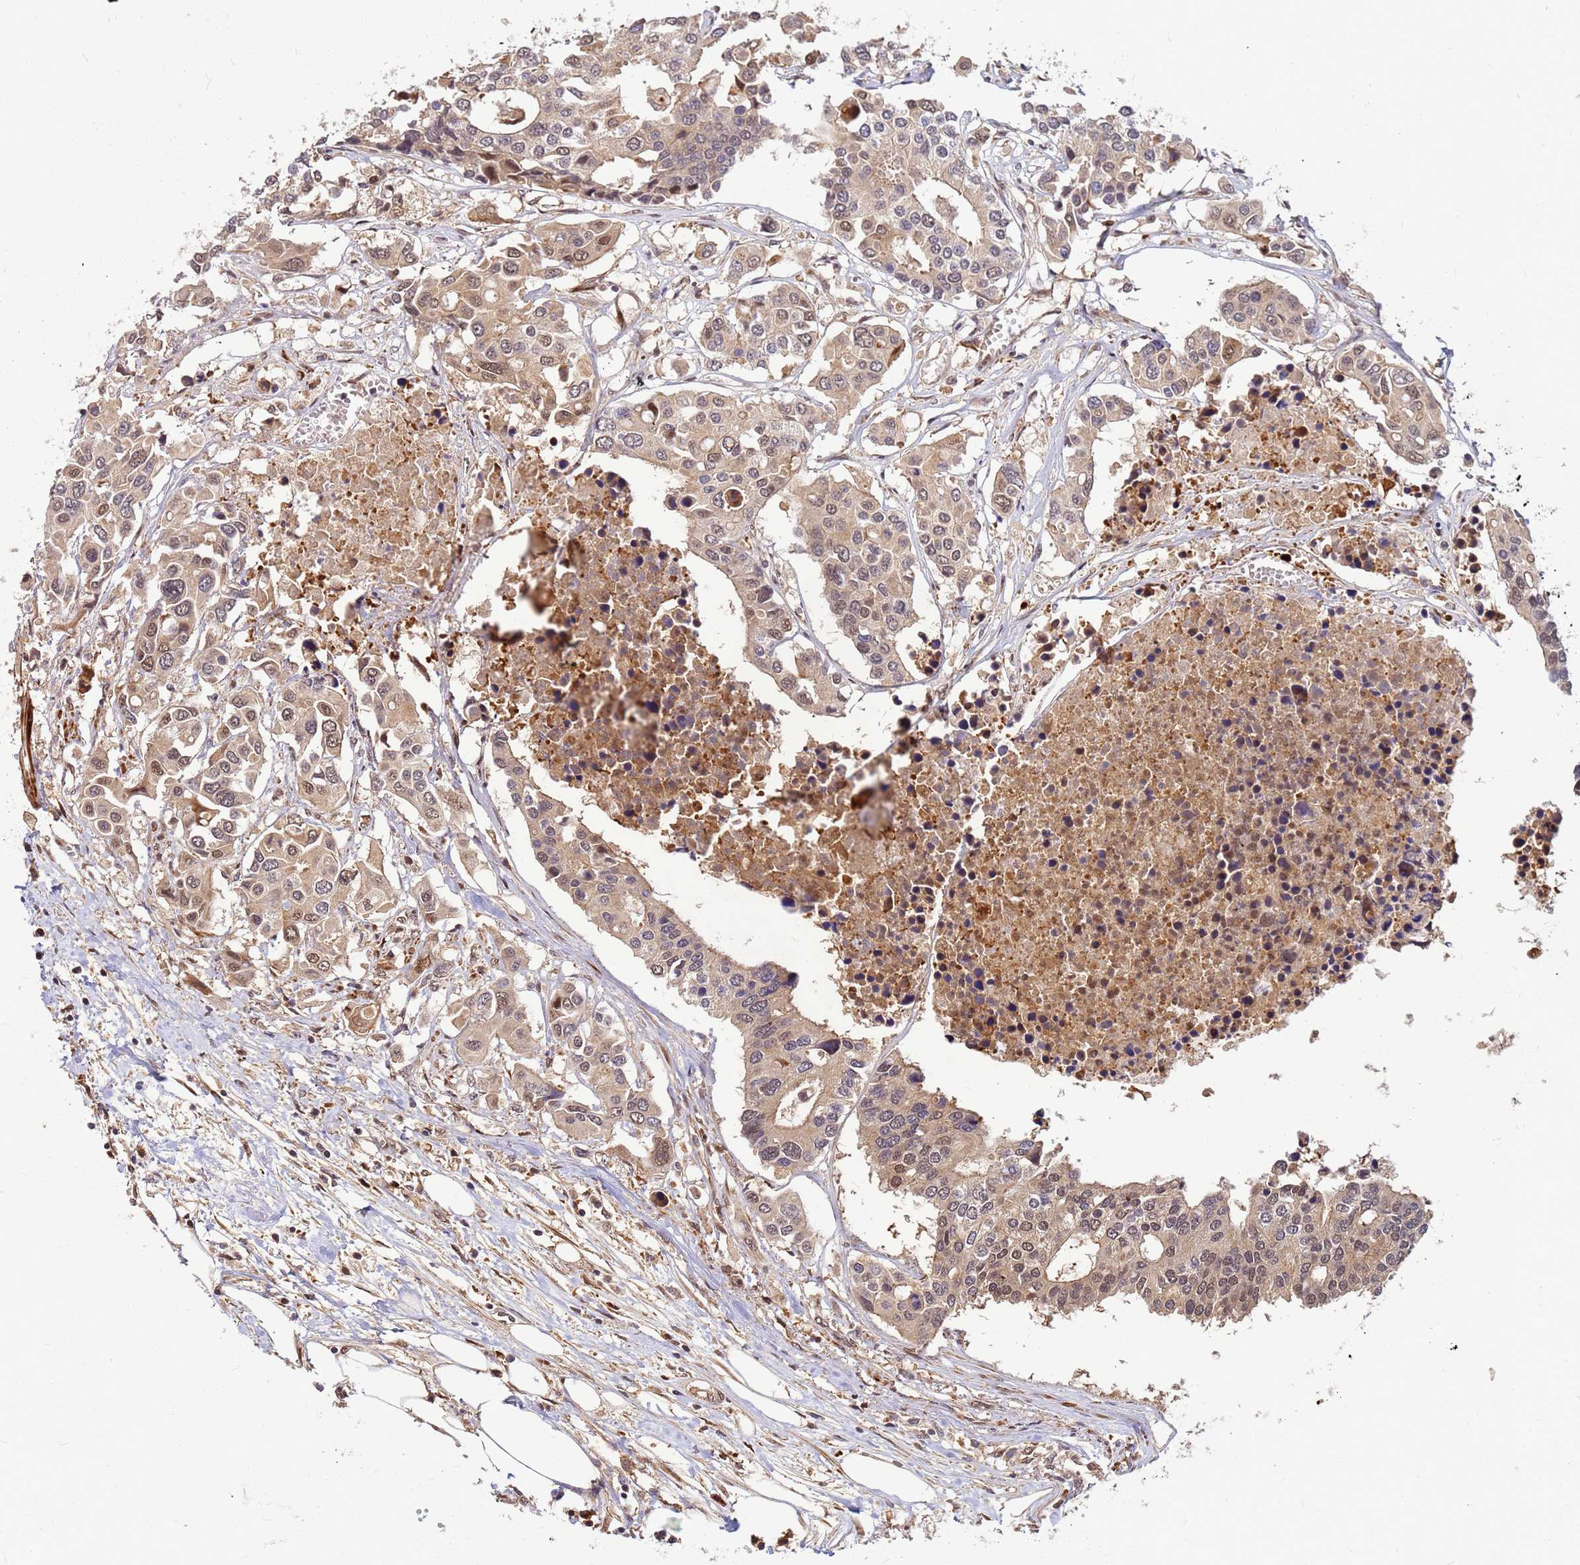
{"staining": {"intensity": "weak", "quantity": ">75%", "location": "cytoplasmic/membranous,nuclear"}, "tissue": "colorectal cancer", "cell_type": "Tumor cells", "image_type": "cancer", "snomed": [{"axis": "morphology", "description": "Adenocarcinoma, NOS"}, {"axis": "topography", "description": "Colon"}], "caption": "Weak cytoplasmic/membranous and nuclear expression is seen in approximately >75% of tumor cells in adenocarcinoma (colorectal).", "gene": "DUS4L", "patient": {"sex": "male", "age": 77}}